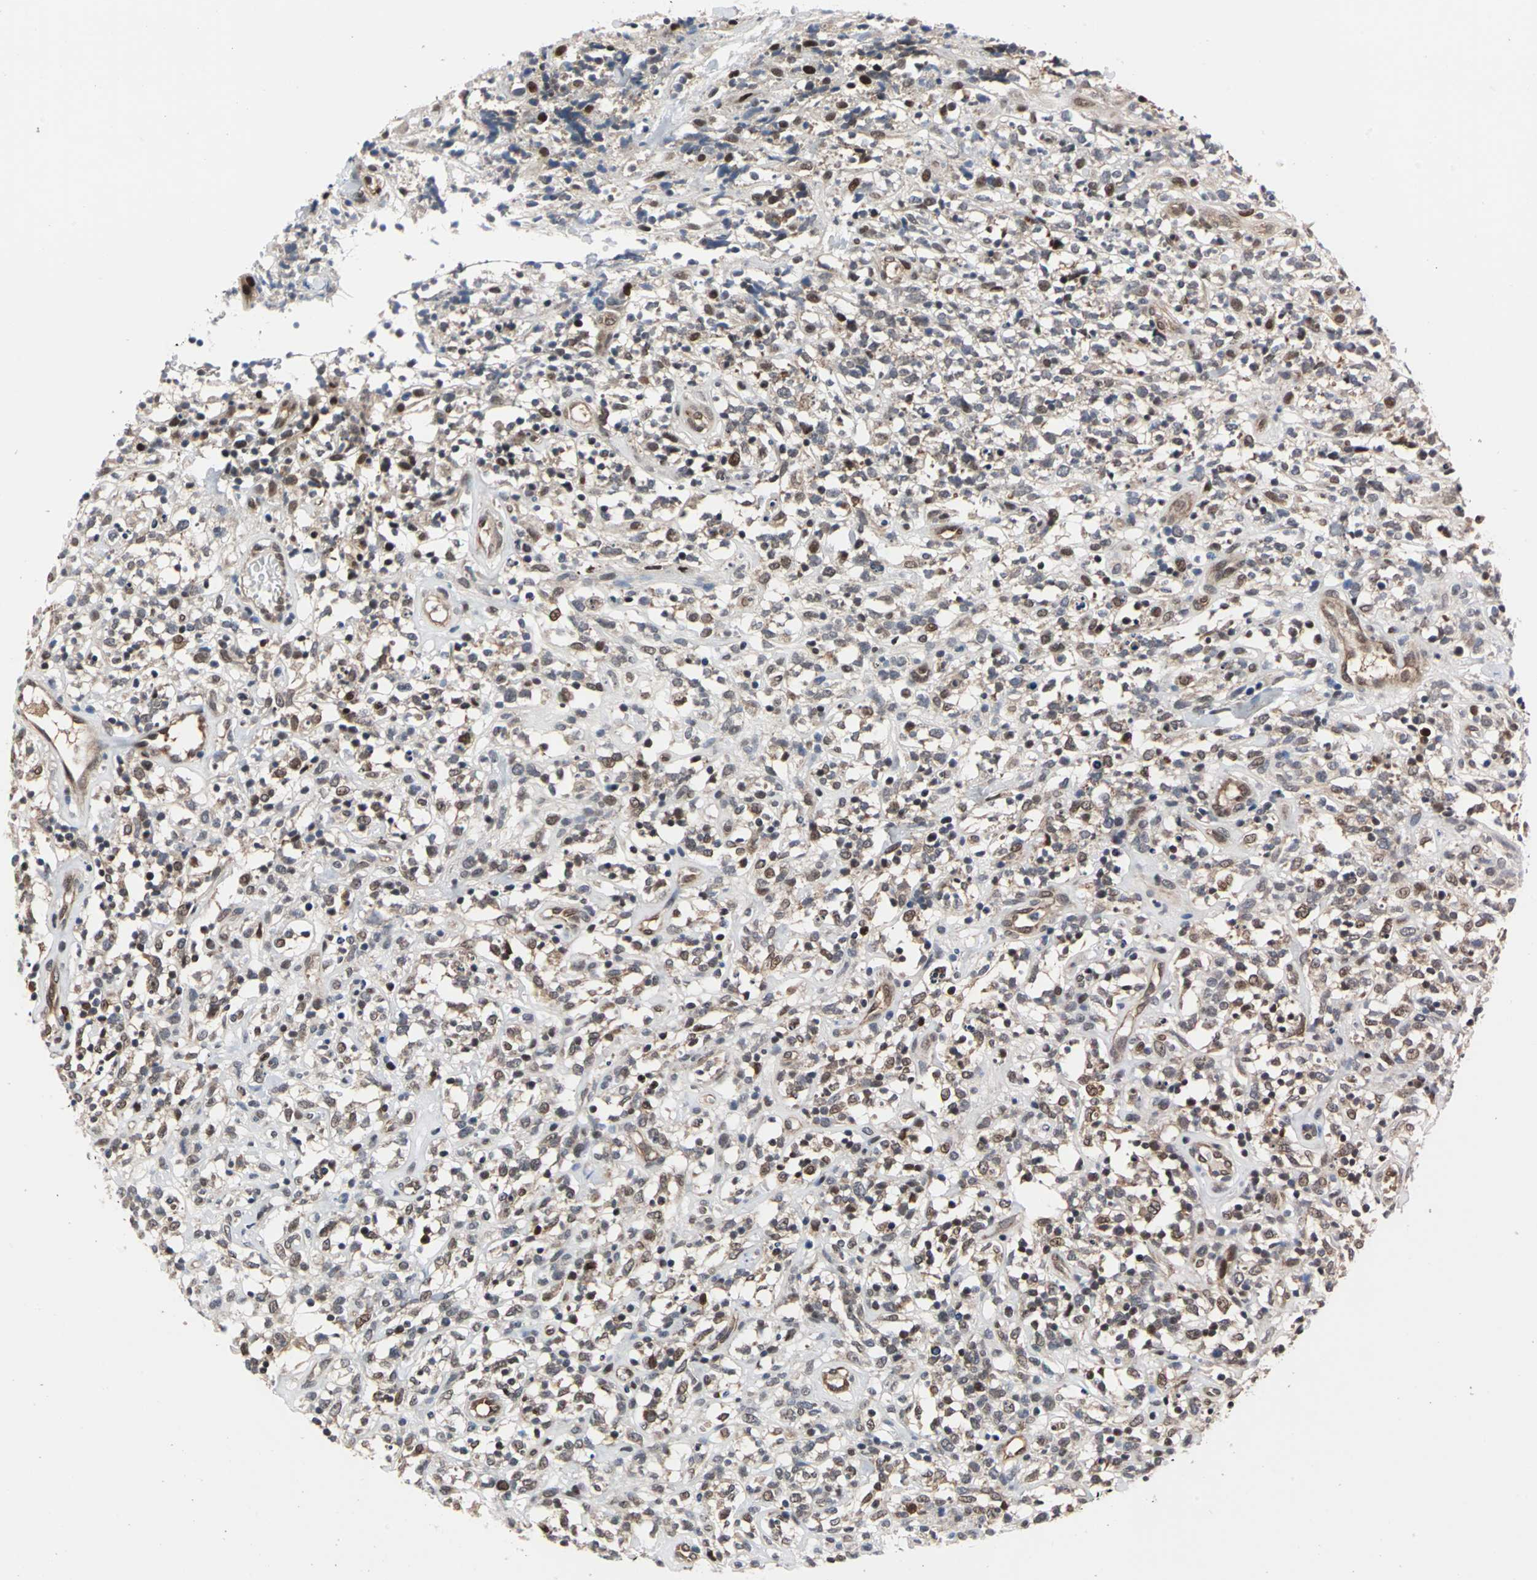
{"staining": {"intensity": "moderate", "quantity": "25%-75%", "location": "cytoplasmic/membranous,nuclear"}, "tissue": "lymphoma", "cell_type": "Tumor cells", "image_type": "cancer", "snomed": [{"axis": "morphology", "description": "Malignant lymphoma, non-Hodgkin's type, High grade"}, {"axis": "topography", "description": "Lymph node"}], "caption": "An image showing moderate cytoplasmic/membranous and nuclear staining in about 25%-75% of tumor cells in lymphoma, as visualized by brown immunohistochemical staining.", "gene": "POLR3K", "patient": {"sex": "female", "age": 73}}